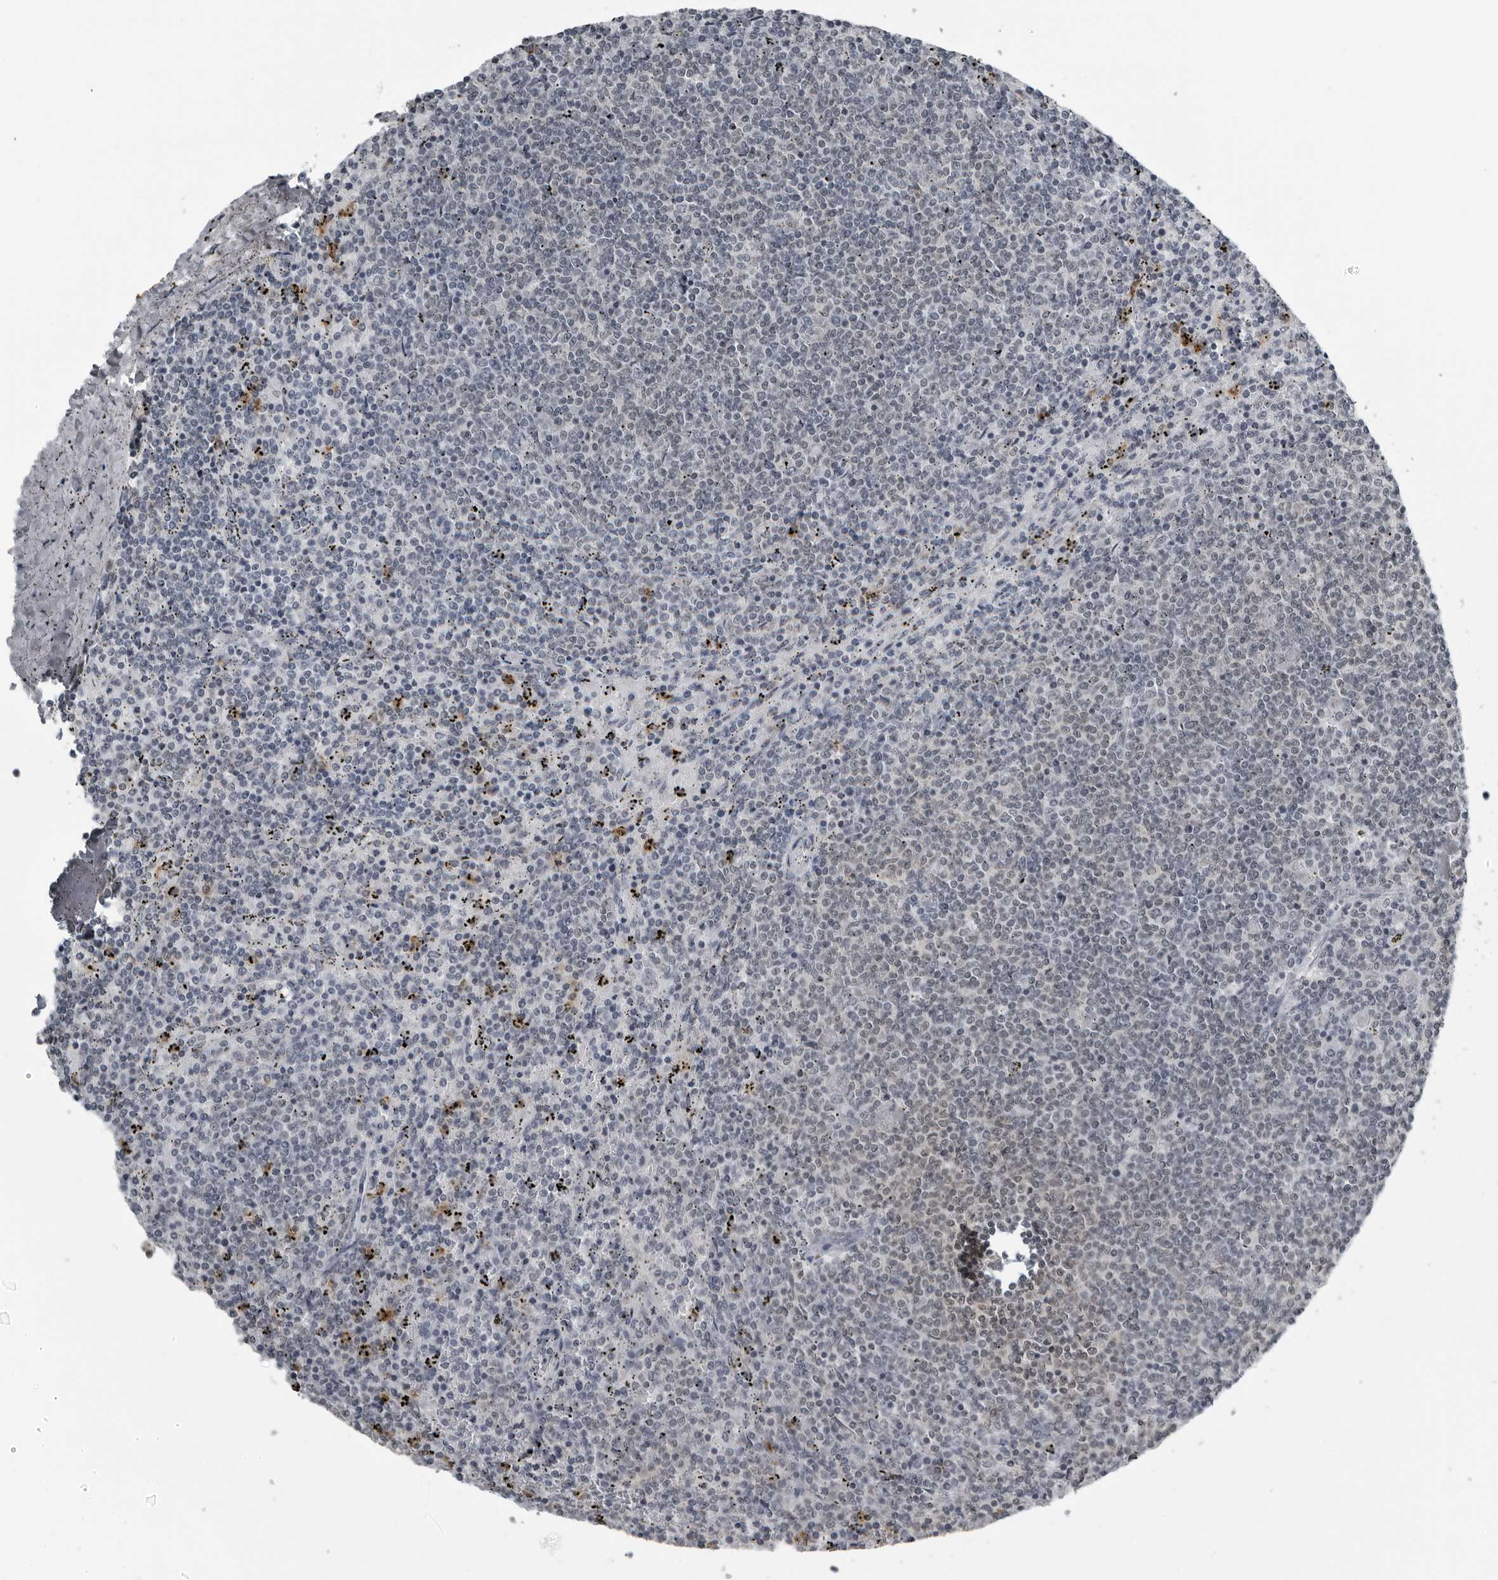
{"staining": {"intensity": "negative", "quantity": "none", "location": "none"}, "tissue": "lymphoma", "cell_type": "Tumor cells", "image_type": "cancer", "snomed": [{"axis": "morphology", "description": "Malignant lymphoma, non-Hodgkin's type, Low grade"}, {"axis": "topography", "description": "Spleen"}], "caption": "Lymphoma stained for a protein using immunohistochemistry exhibits no positivity tumor cells.", "gene": "RTCA", "patient": {"sex": "female", "age": 50}}